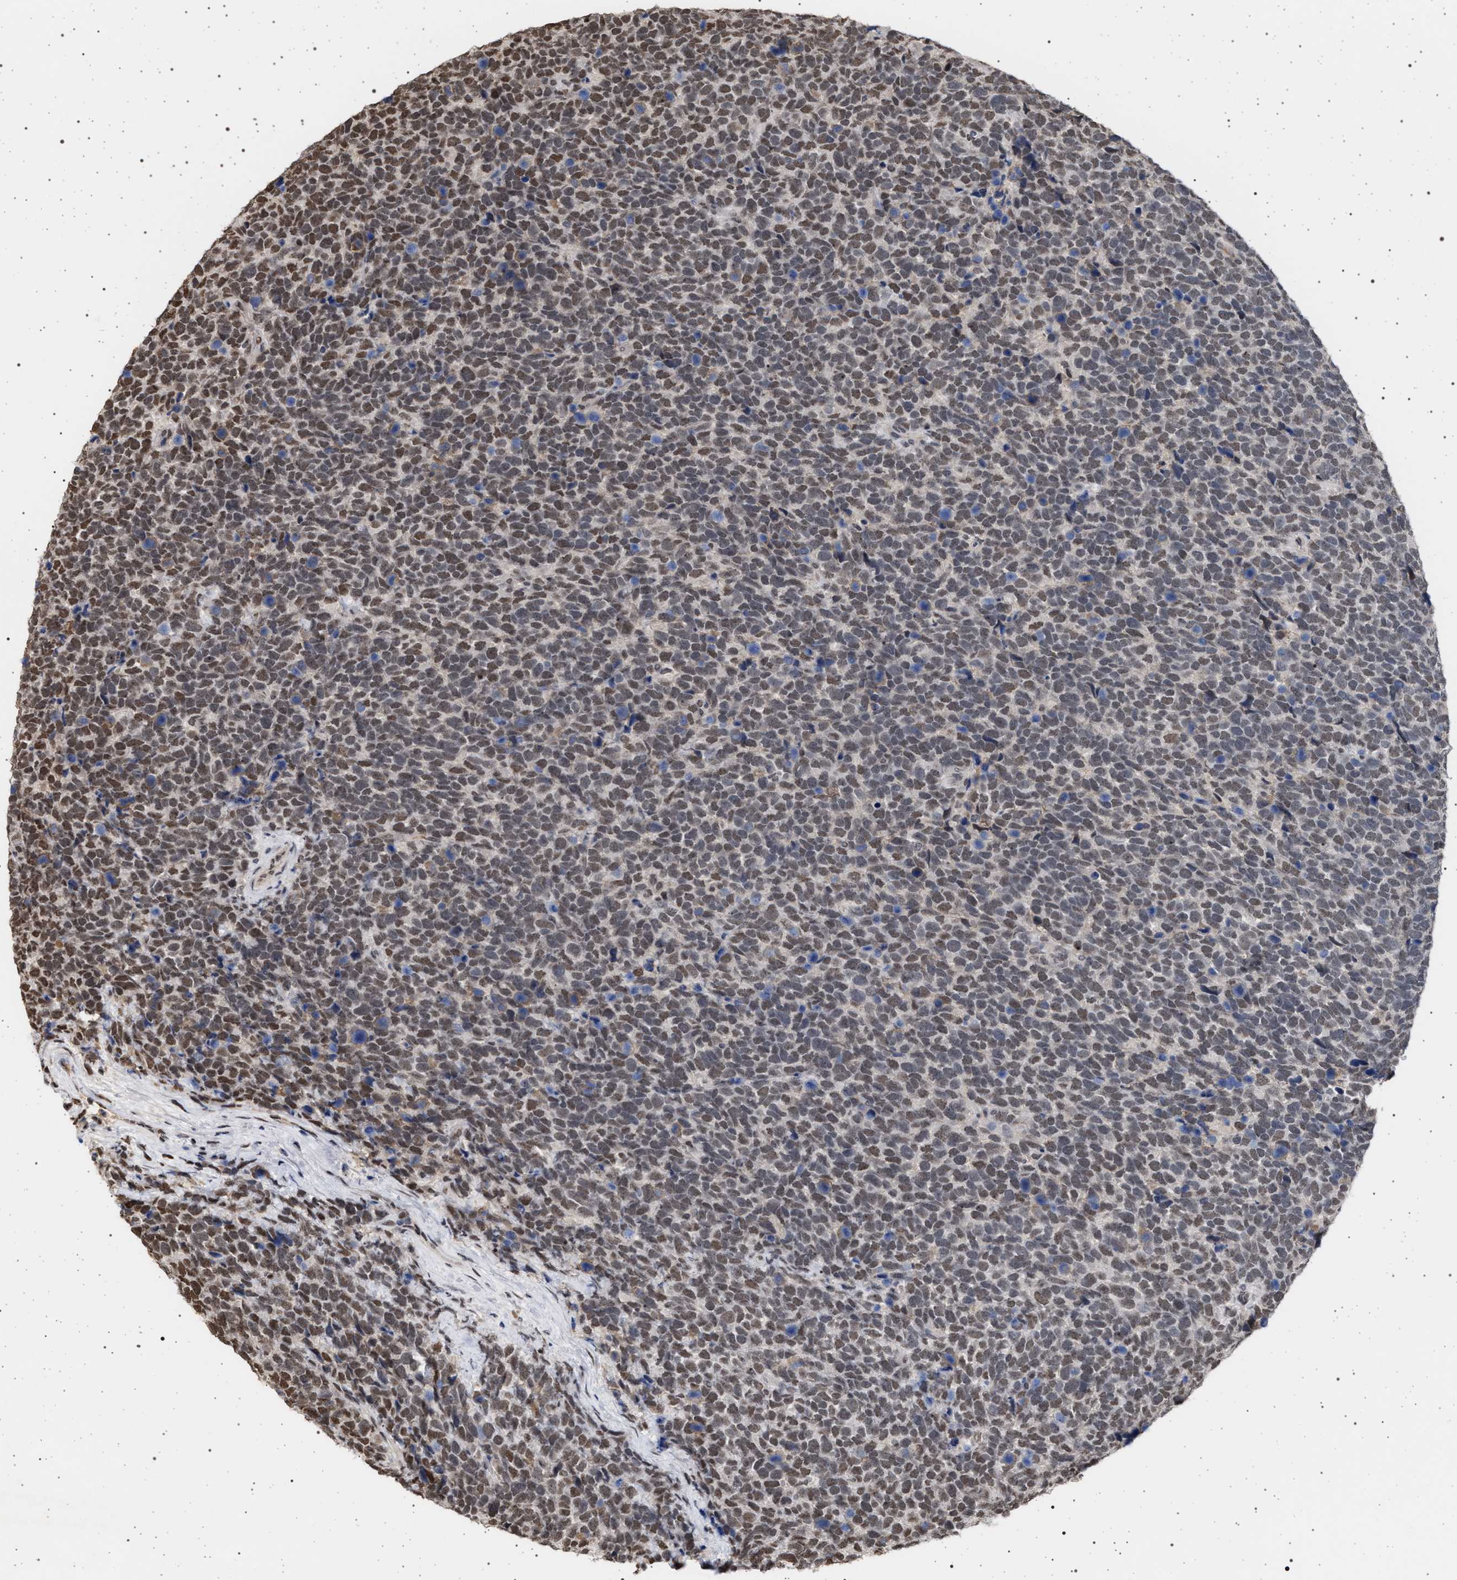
{"staining": {"intensity": "moderate", "quantity": "25%-75%", "location": "nuclear"}, "tissue": "urothelial cancer", "cell_type": "Tumor cells", "image_type": "cancer", "snomed": [{"axis": "morphology", "description": "Urothelial carcinoma, High grade"}, {"axis": "topography", "description": "Urinary bladder"}], "caption": "Urothelial cancer was stained to show a protein in brown. There is medium levels of moderate nuclear expression in approximately 25%-75% of tumor cells. Immunohistochemistry stains the protein of interest in brown and the nuclei are stained blue.", "gene": "PHF12", "patient": {"sex": "female", "age": 82}}